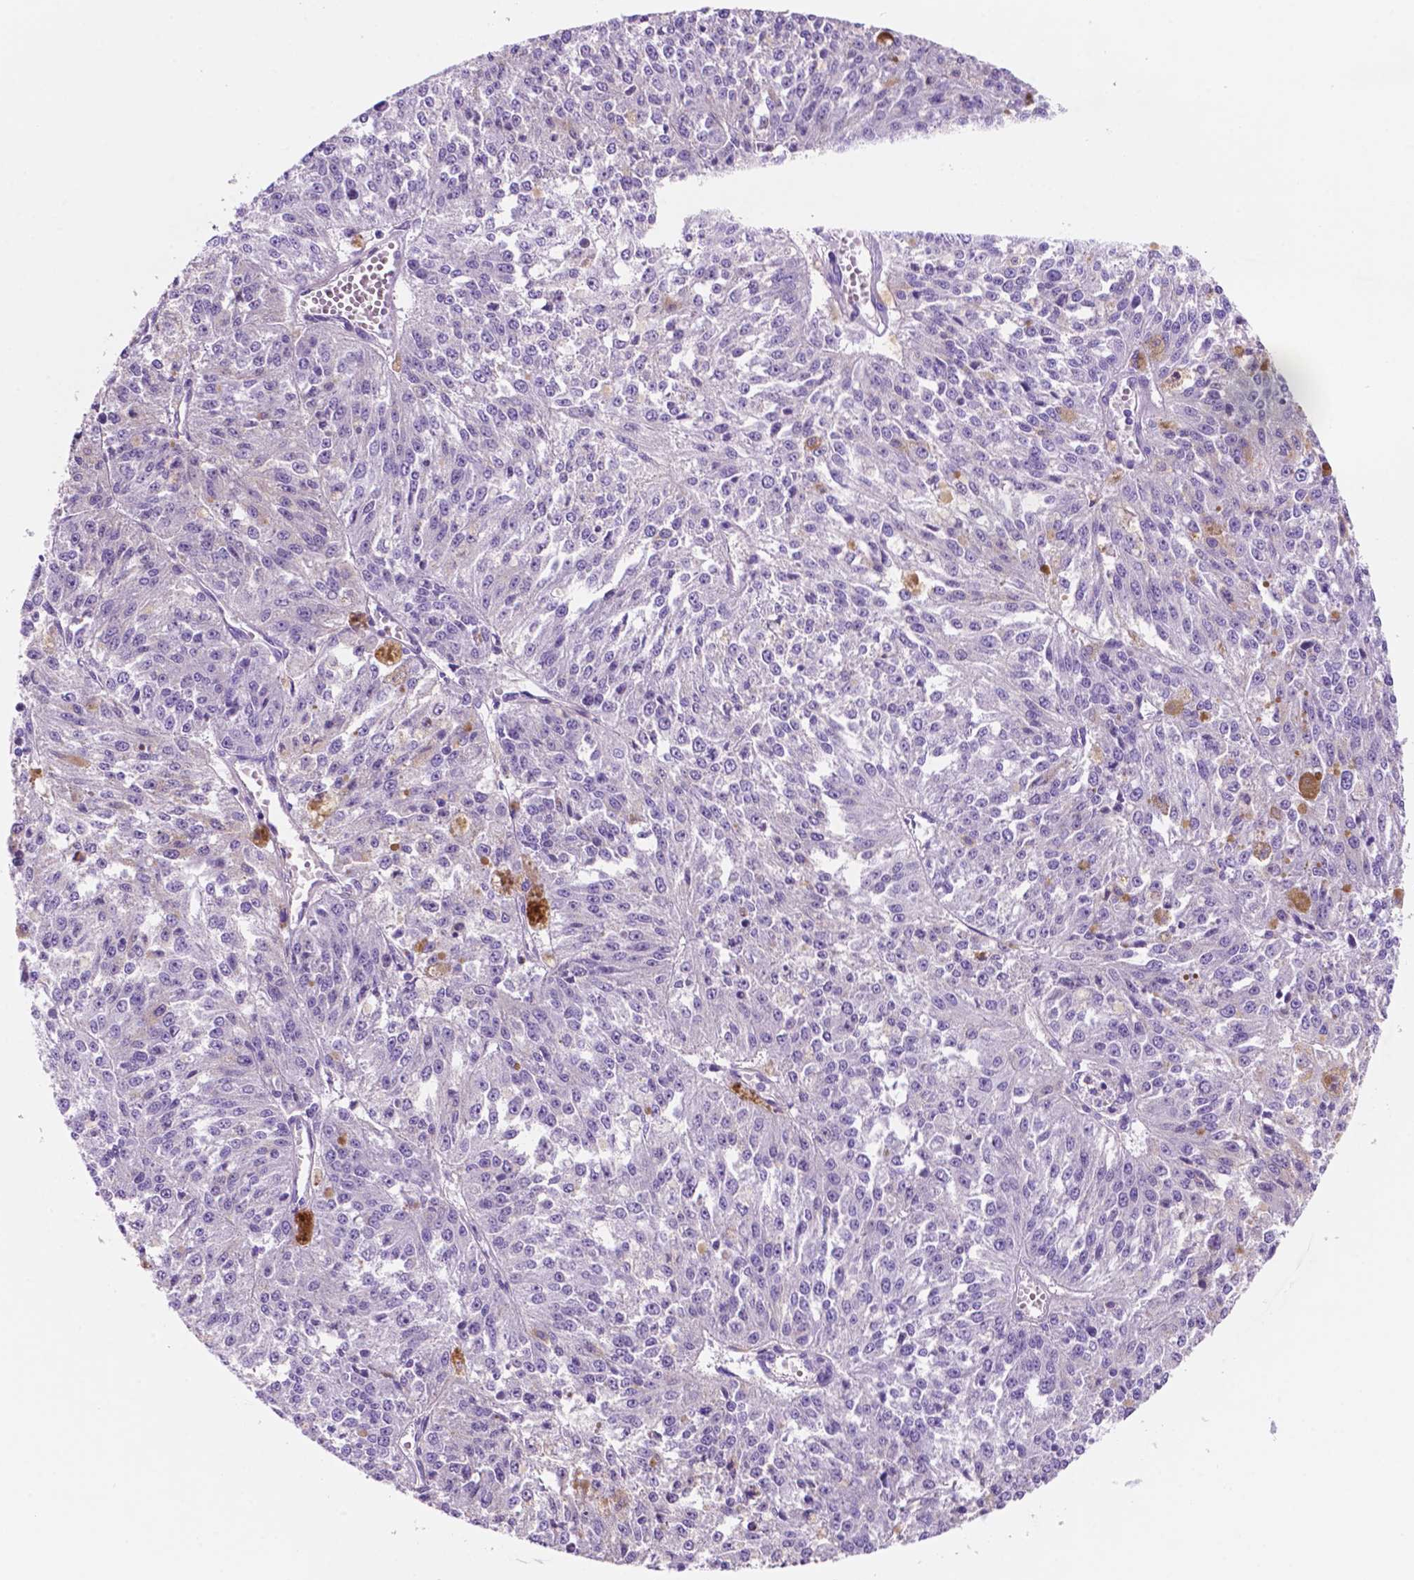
{"staining": {"intensity": "negative", "quantity": "none", "location": "none"}, "tissue": "melanoma", "cell_type": "Tumor cells", "image_type": "cancer", "snomed": [{"axis": "morphology", "description": "Malignant melanoma, Metastatic site"}, {"axis": "topography", "description": "Lymph node"}], "caption": "Tumor cells are negative for protein expression in human melanoma. Nuclei are stained in blue.", "gene": "FOXB2", "patient": {"sex": "female", "age": 64}}